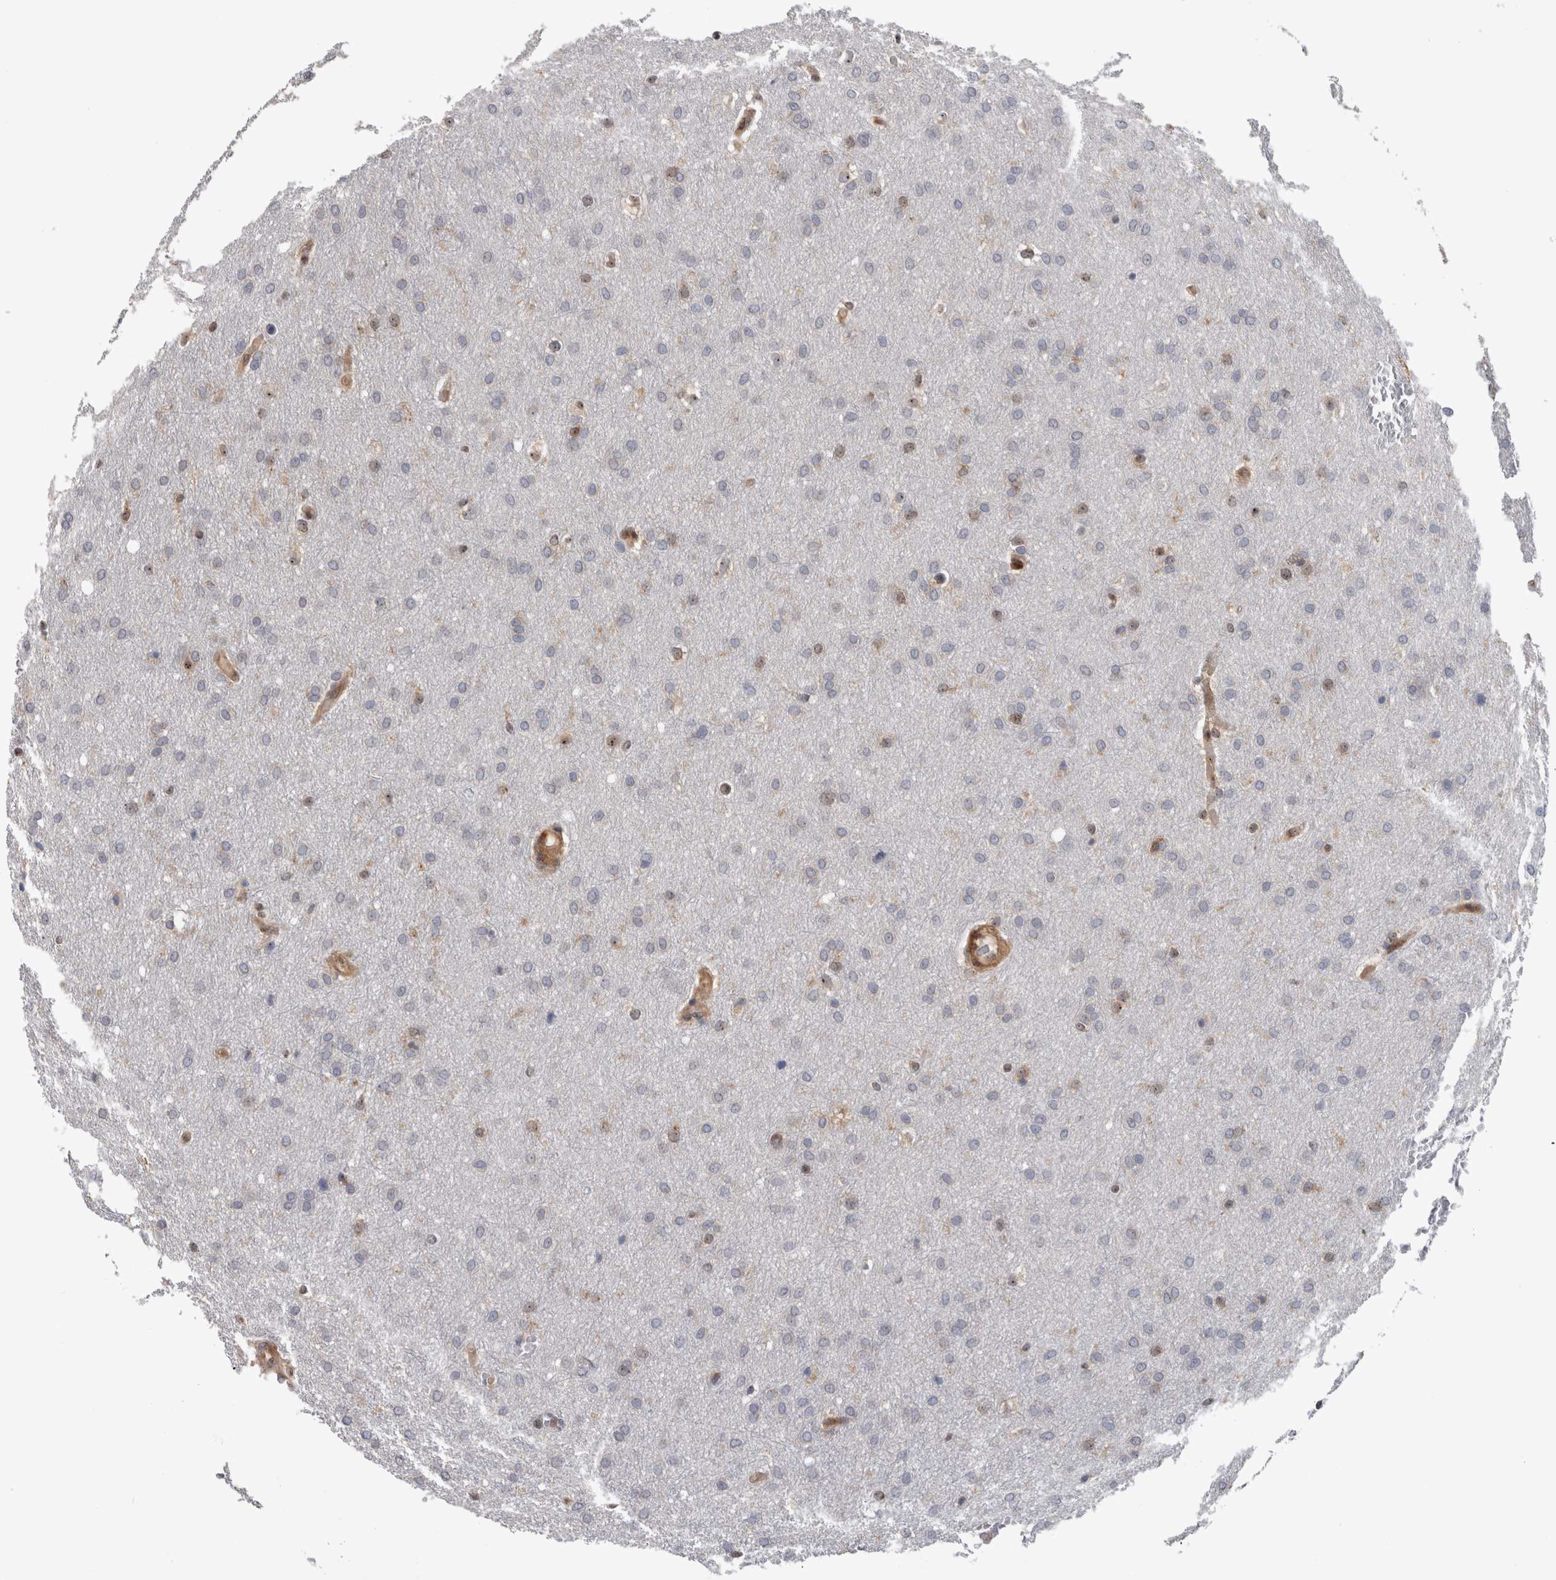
{"staining": {"intensity": "weak", "quantity": "<25%", "location": "nuclear"}, "tissue": "glioma", "cell_type": "Tumor cells", "image_type": "cancer", "snomed": [{"axis": "morphology", "description": "Glioma, malignant, Low grade"}, {"axis": "topography", "description": "Brain"}], "caption": "High magnification brightfield microscopy of glioma stained with DAB (3,3'-diaminobenzidine) (brown) and counterstained with hematoxylin (blue): tumor cells show no significant staining. The staining is performed using DAB brown chromogen with nuclei counter-stained in using hematoxylin.", "gene": "TDRD7", "patient": {"sex": "female", "age": 37}}